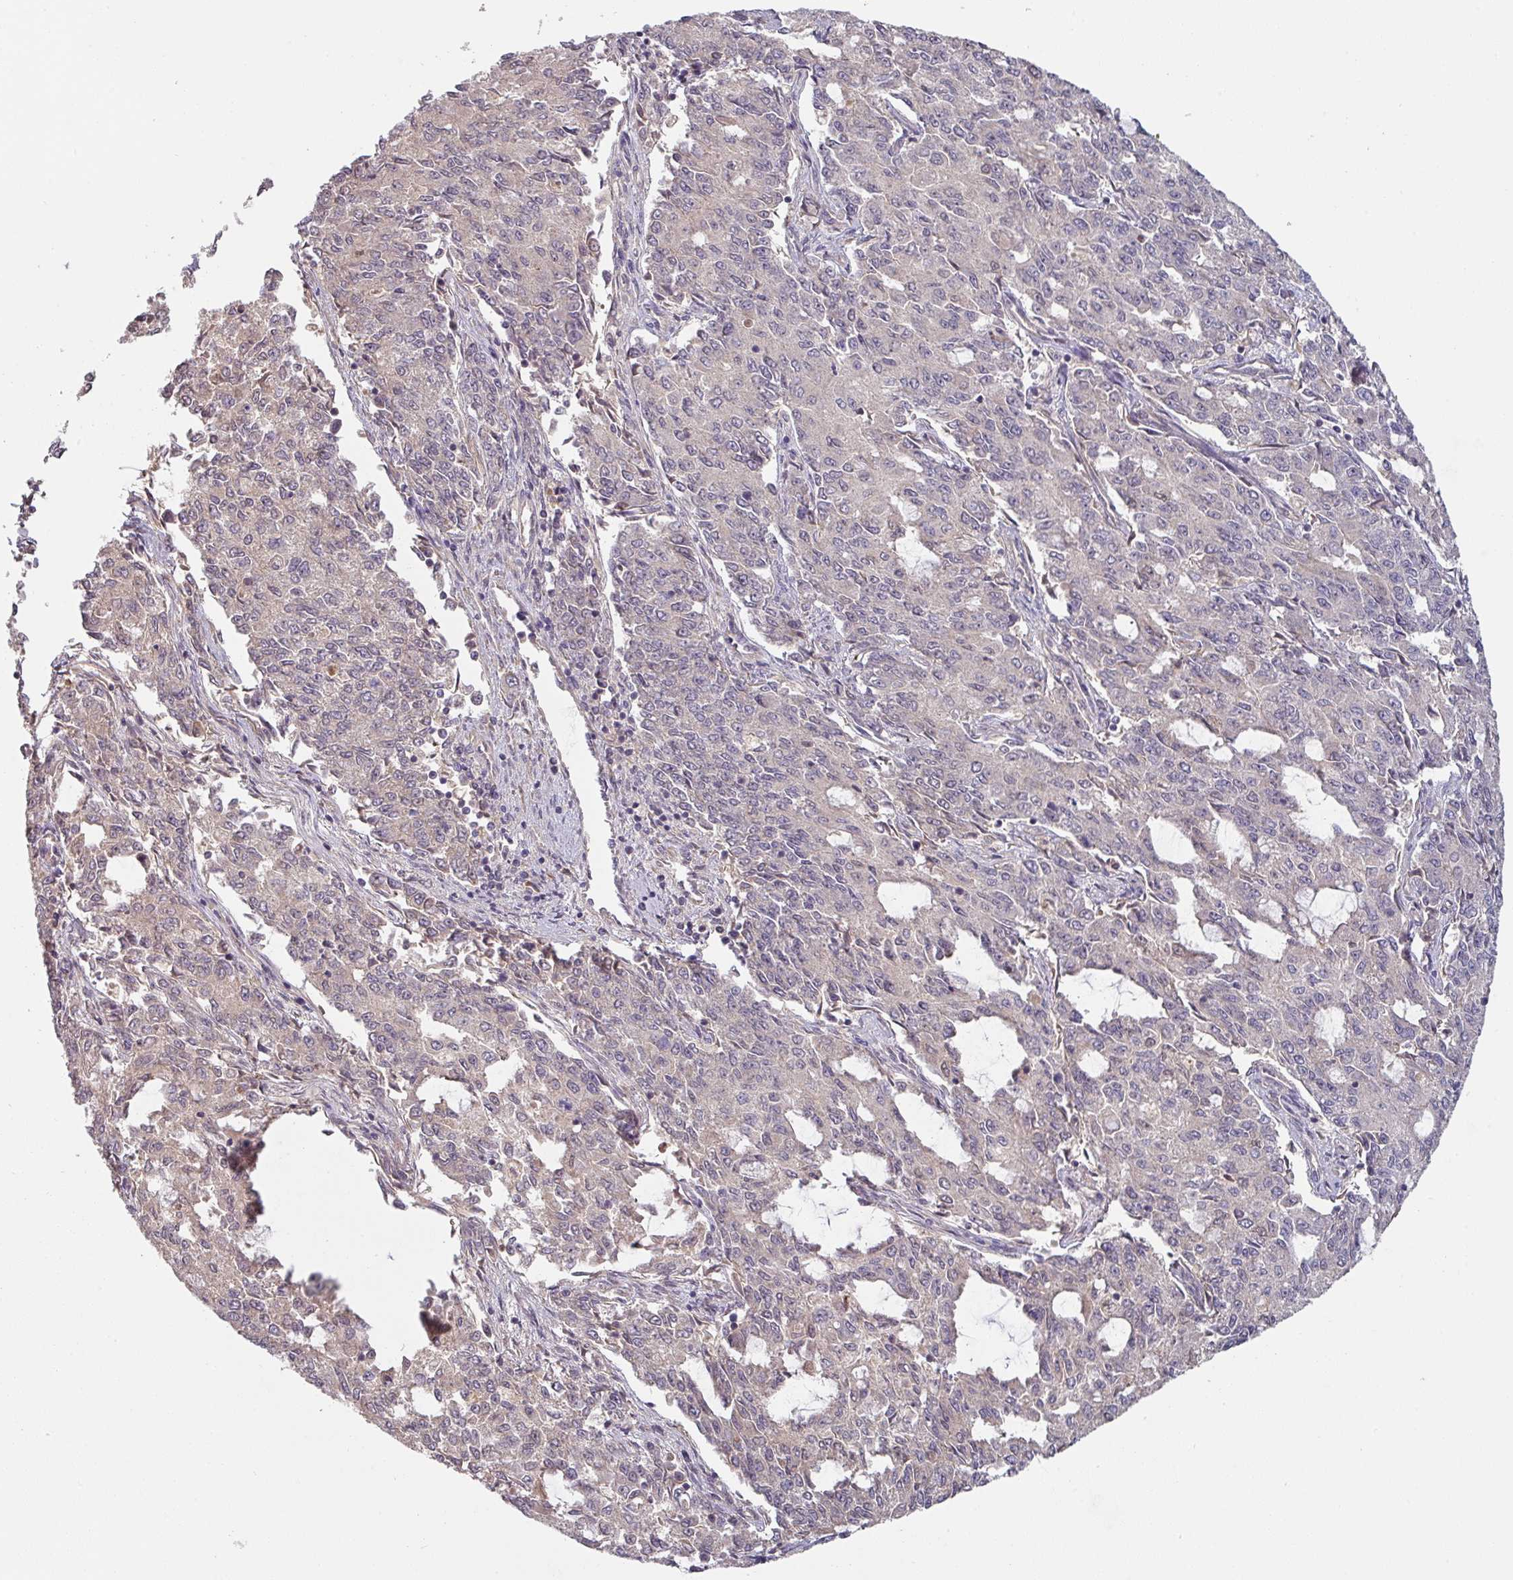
{"staining": {"intensity": "negative", "quantity": "none", "location": "none"}, "tissue": "endometrial cancer", "cell_type": "Tumor cells", "image_type": "cancer", "snomed": [{"axis": "morphology", "description": "Adenocarcinoma, NOS"}, {"axis": "topography", "description": "Endometrium"}], "caption": "Immunohistochemistry (IHC) of endometrial cancer demonstrates no expression in tumor cells.", "gene": "CEP78", "patient": {"sex": "female", "age": 50}}